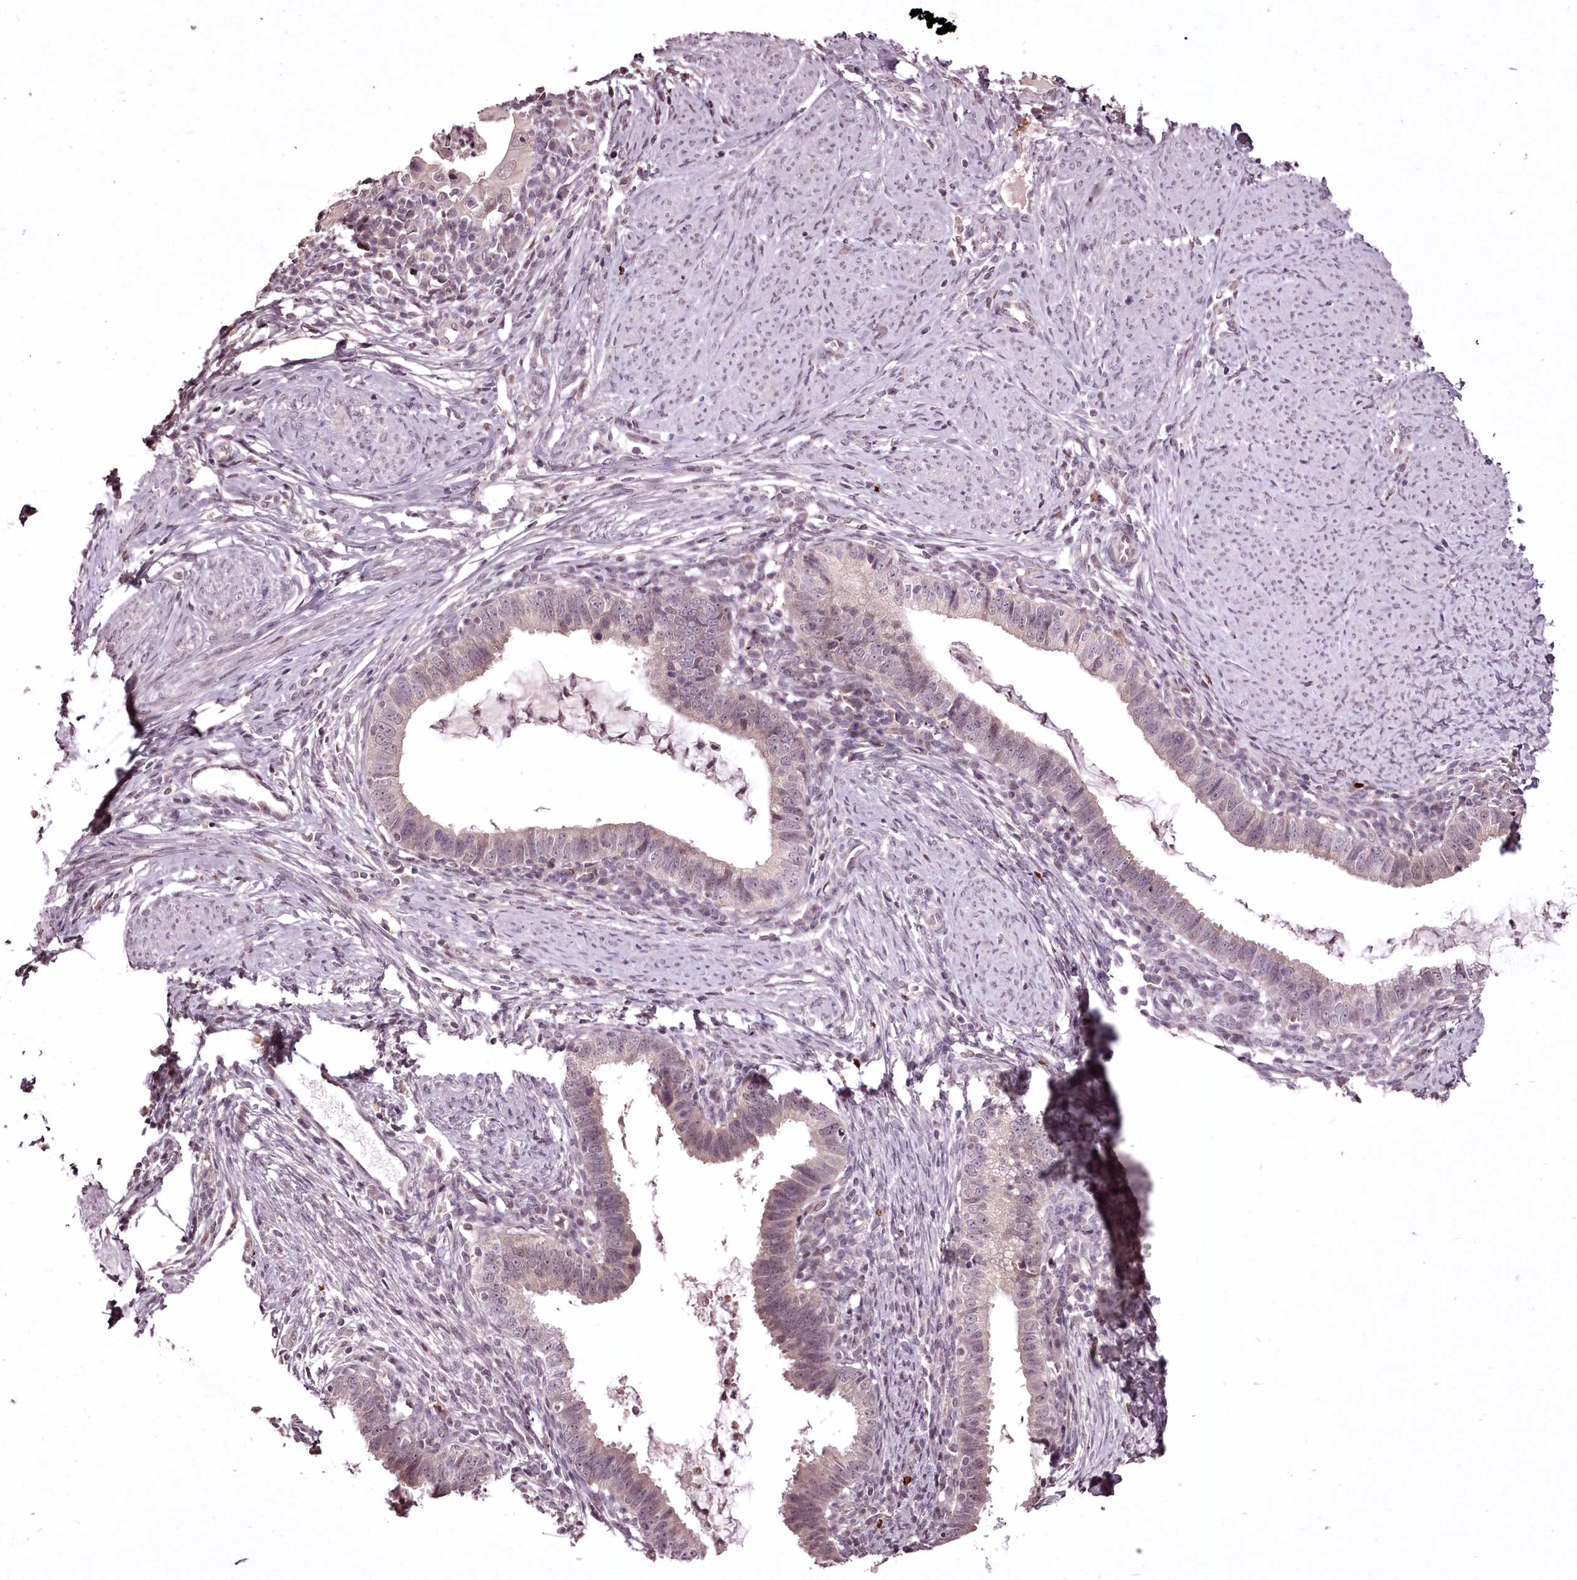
{"staining": {"intensity": "weak", "quantity": "25%-75%", "location": "nuclear"}, "tissue": "cervical cancer", "cell_type": "Tumor cells", "image_type": "cancer", "snomed": [{"axis": "morphology", "description": "Adenocarcinoma, NOS"}, {"axis": "topography", "description": "Cervix"}], "caption": "Immunohistochemical staining of cervical cancer demonstrates low levels of weak nuclear protein positivity in approximately 25%-75% of tumor cells. The protein is shown in brown color, while the nuclei are stained blue.", "gene": "ADRA1D", "patient": {"sex": "female", "age": 36}}